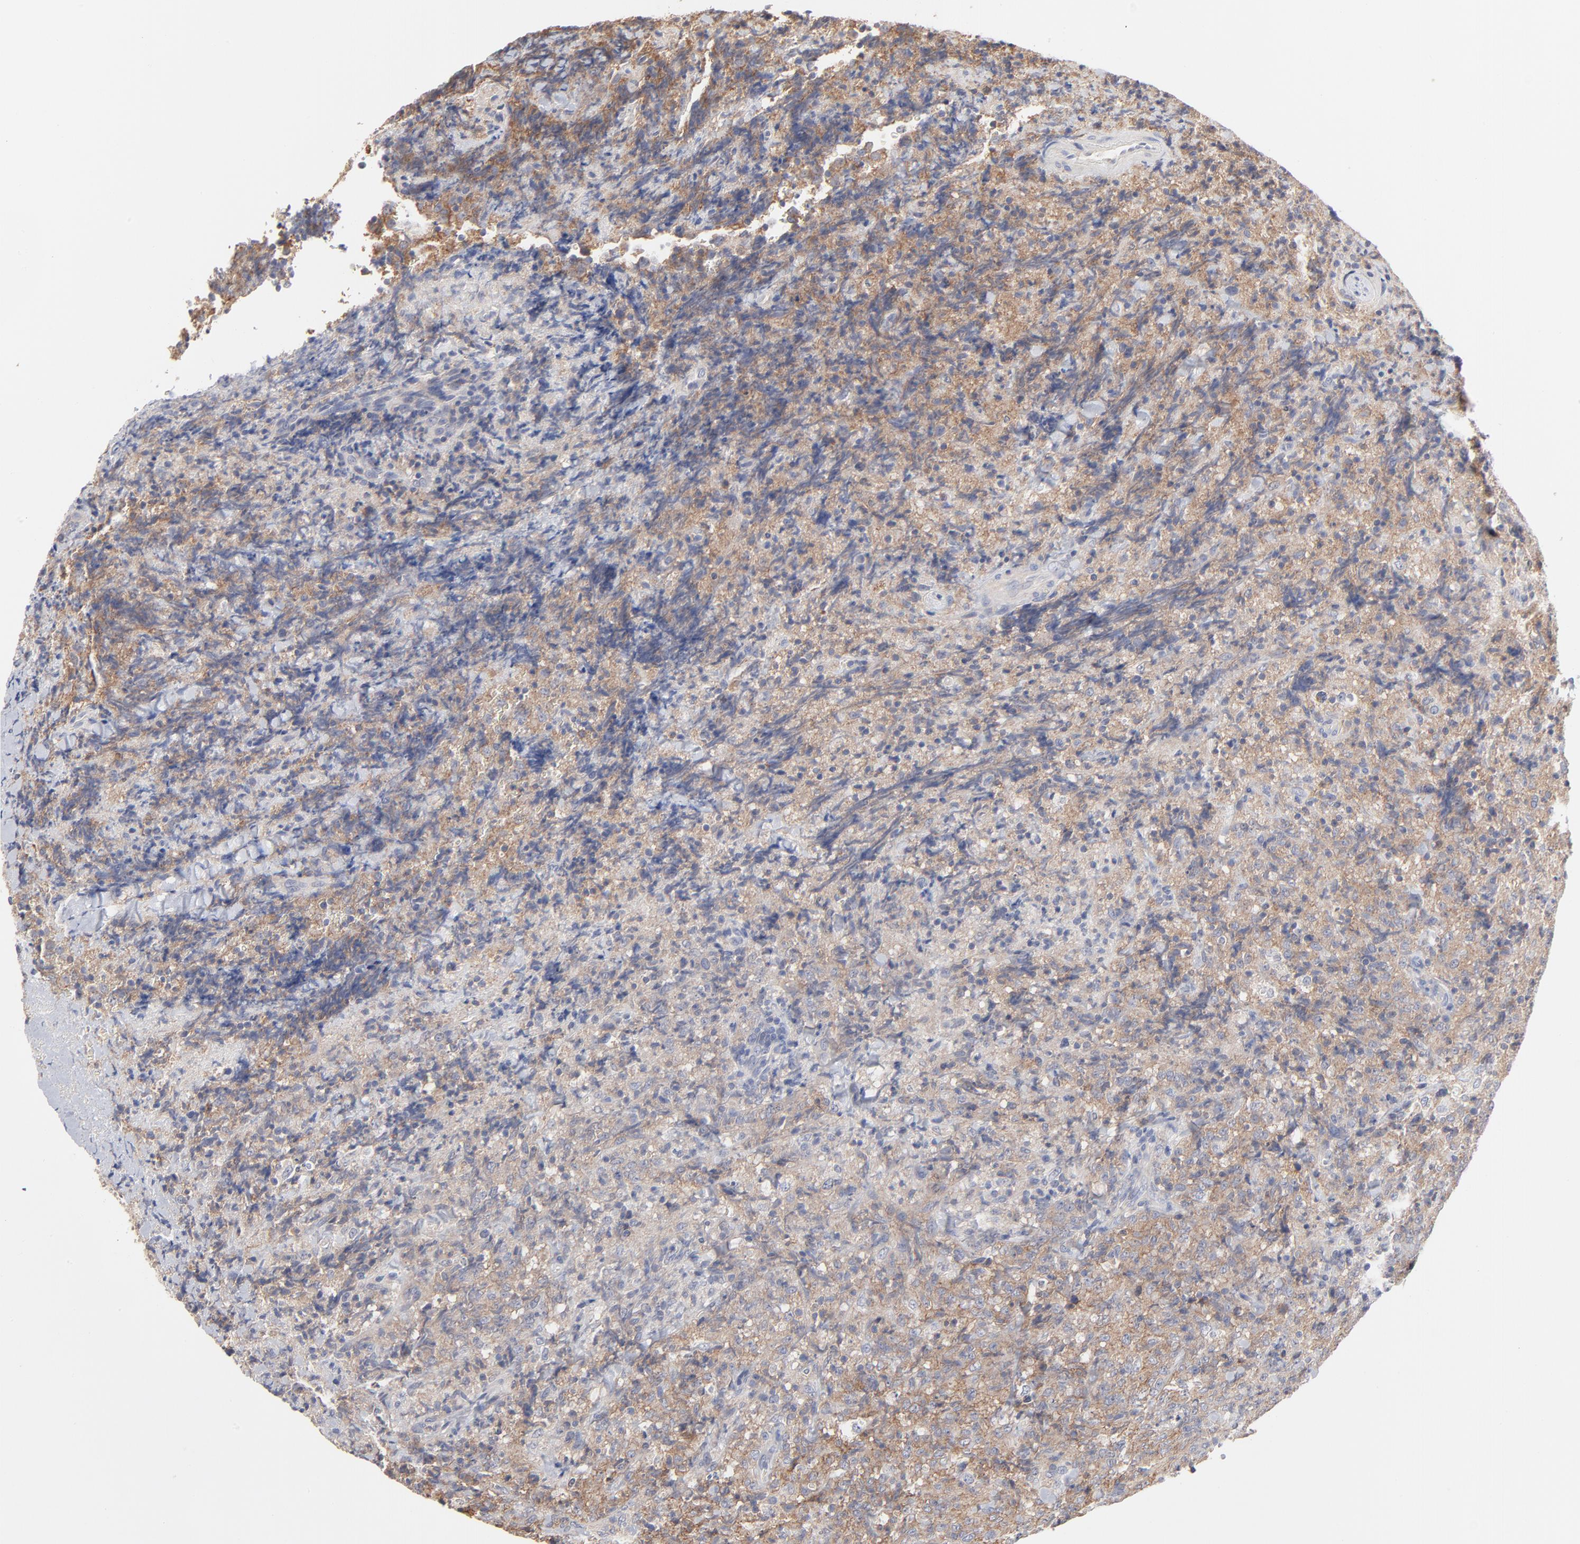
{"staining": {"intensity": "moderate", "quantity": ">75%", "location": "cytoplasmic/membranous"}, "tissue": "lymphoma", "cell_type": "Tumor cells", "image_type": "cancer", "snomed": [{"axis": "morphology", "description": "Malignant lymphoma, non-Hodgkin's type, High grade"}, {"axis": "topography", "description": "Tonsil"}], "caption": "Immunohistochemical staining of high-grade malignant lymphoma, non-Hodgkin's type exhibits moderate cytoplasmic/membranous protein staining in about >75% of tumor cells. (IHC, brightfield microscopy, high magnification).", "gene": "SLC16A1", "patient": {"sex": "female", "age": 36}}